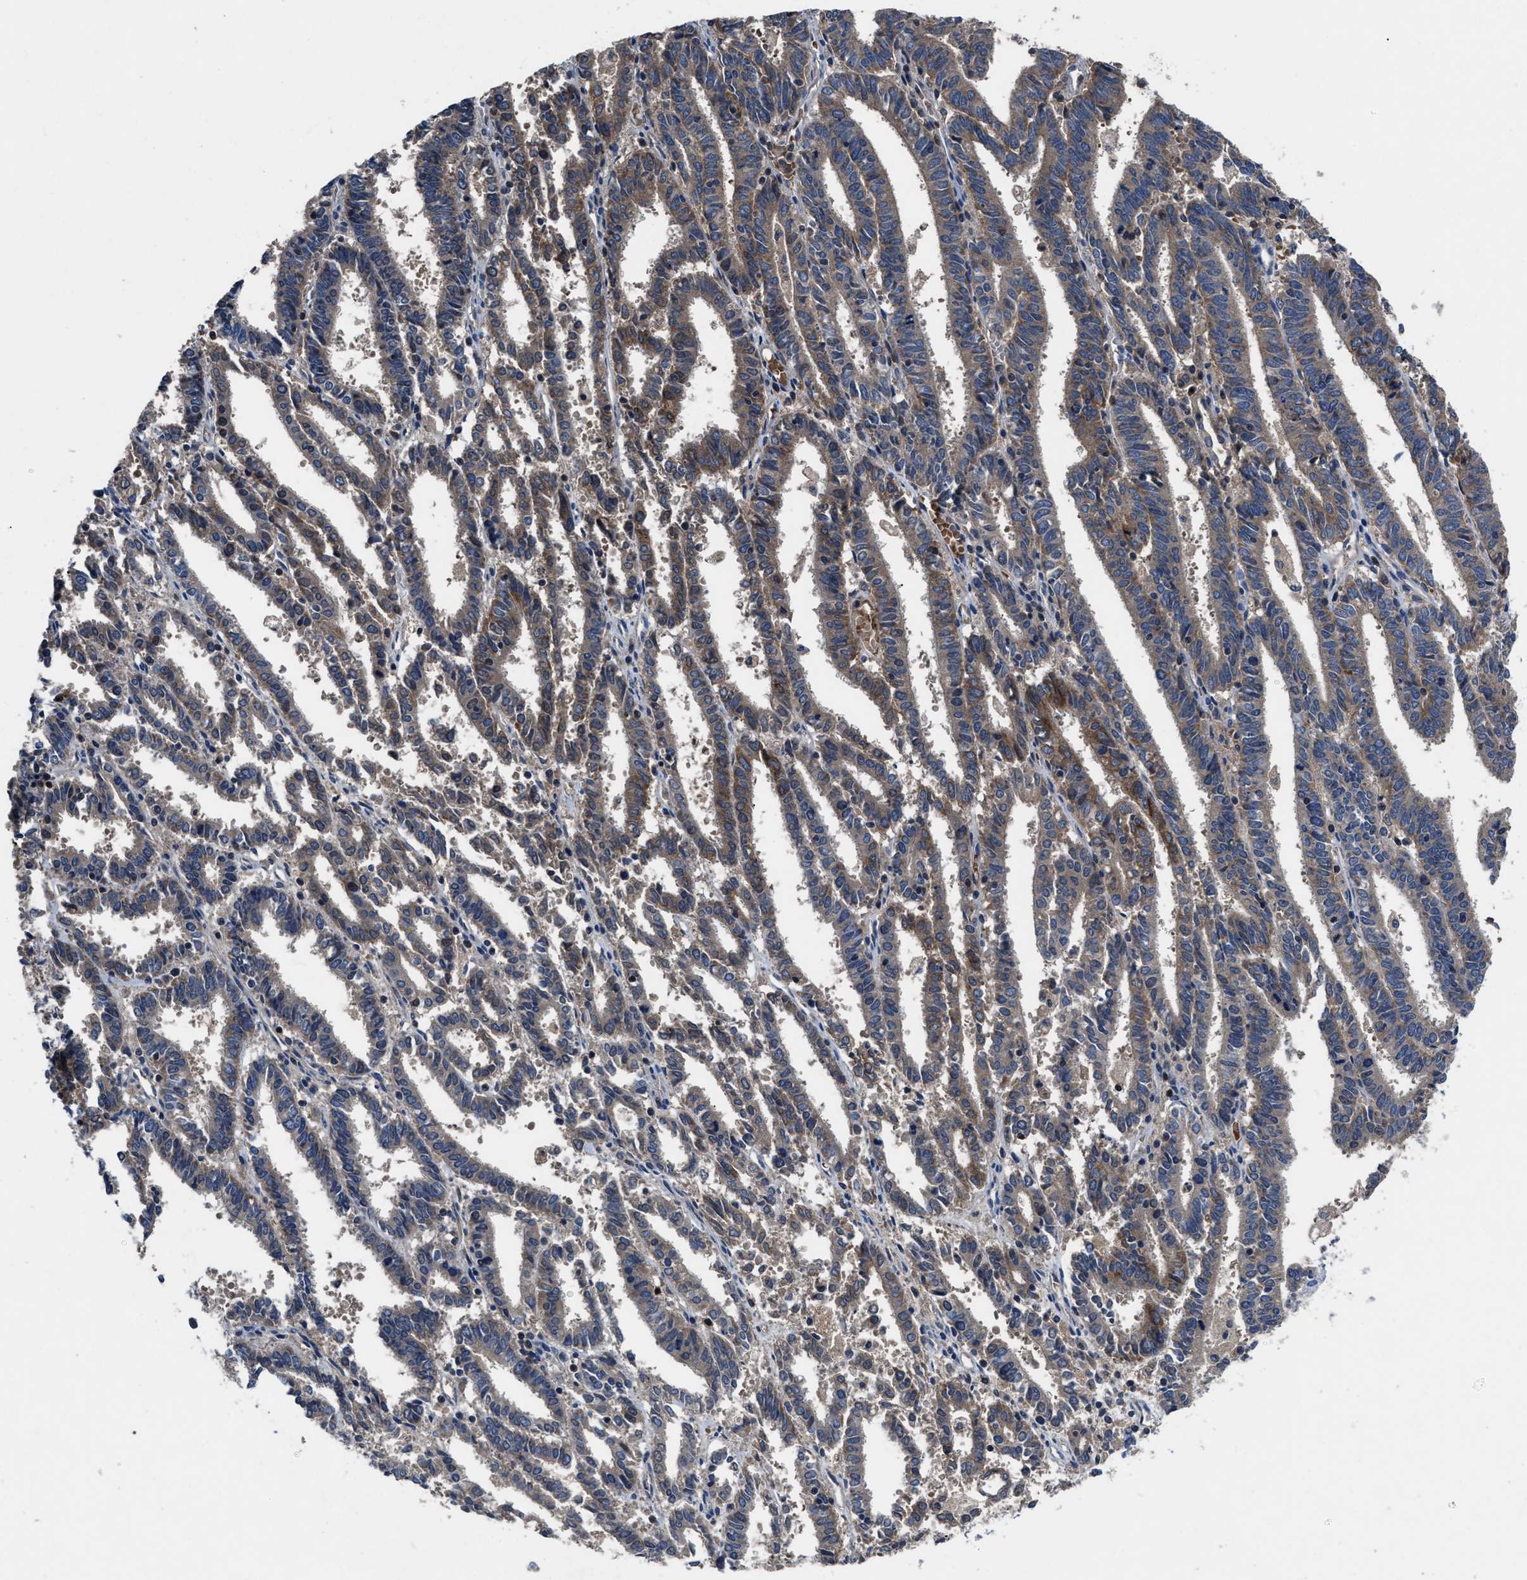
{"staining": {"intensity": "moderate", "quantity": "25%-75%", "location": "cytoplasmic/membranous"}, "tissue": "endometrial cancer", "cell_type": "Tumor cells", "image_type": "cancer", "snomed": [{"axis": "morphology", "description": "Adenocarcinoma, NOS"}, {"axis": "topography", "description": "Uterus"}], "caption": "Endometrial cancer (adenocarcinoma) stained for a protein demonstrates moderate cytoplasmic/membranous positivity in tumor cells.", "gene": "YBEY", "patient": {"sex": "female", "age": 83}}